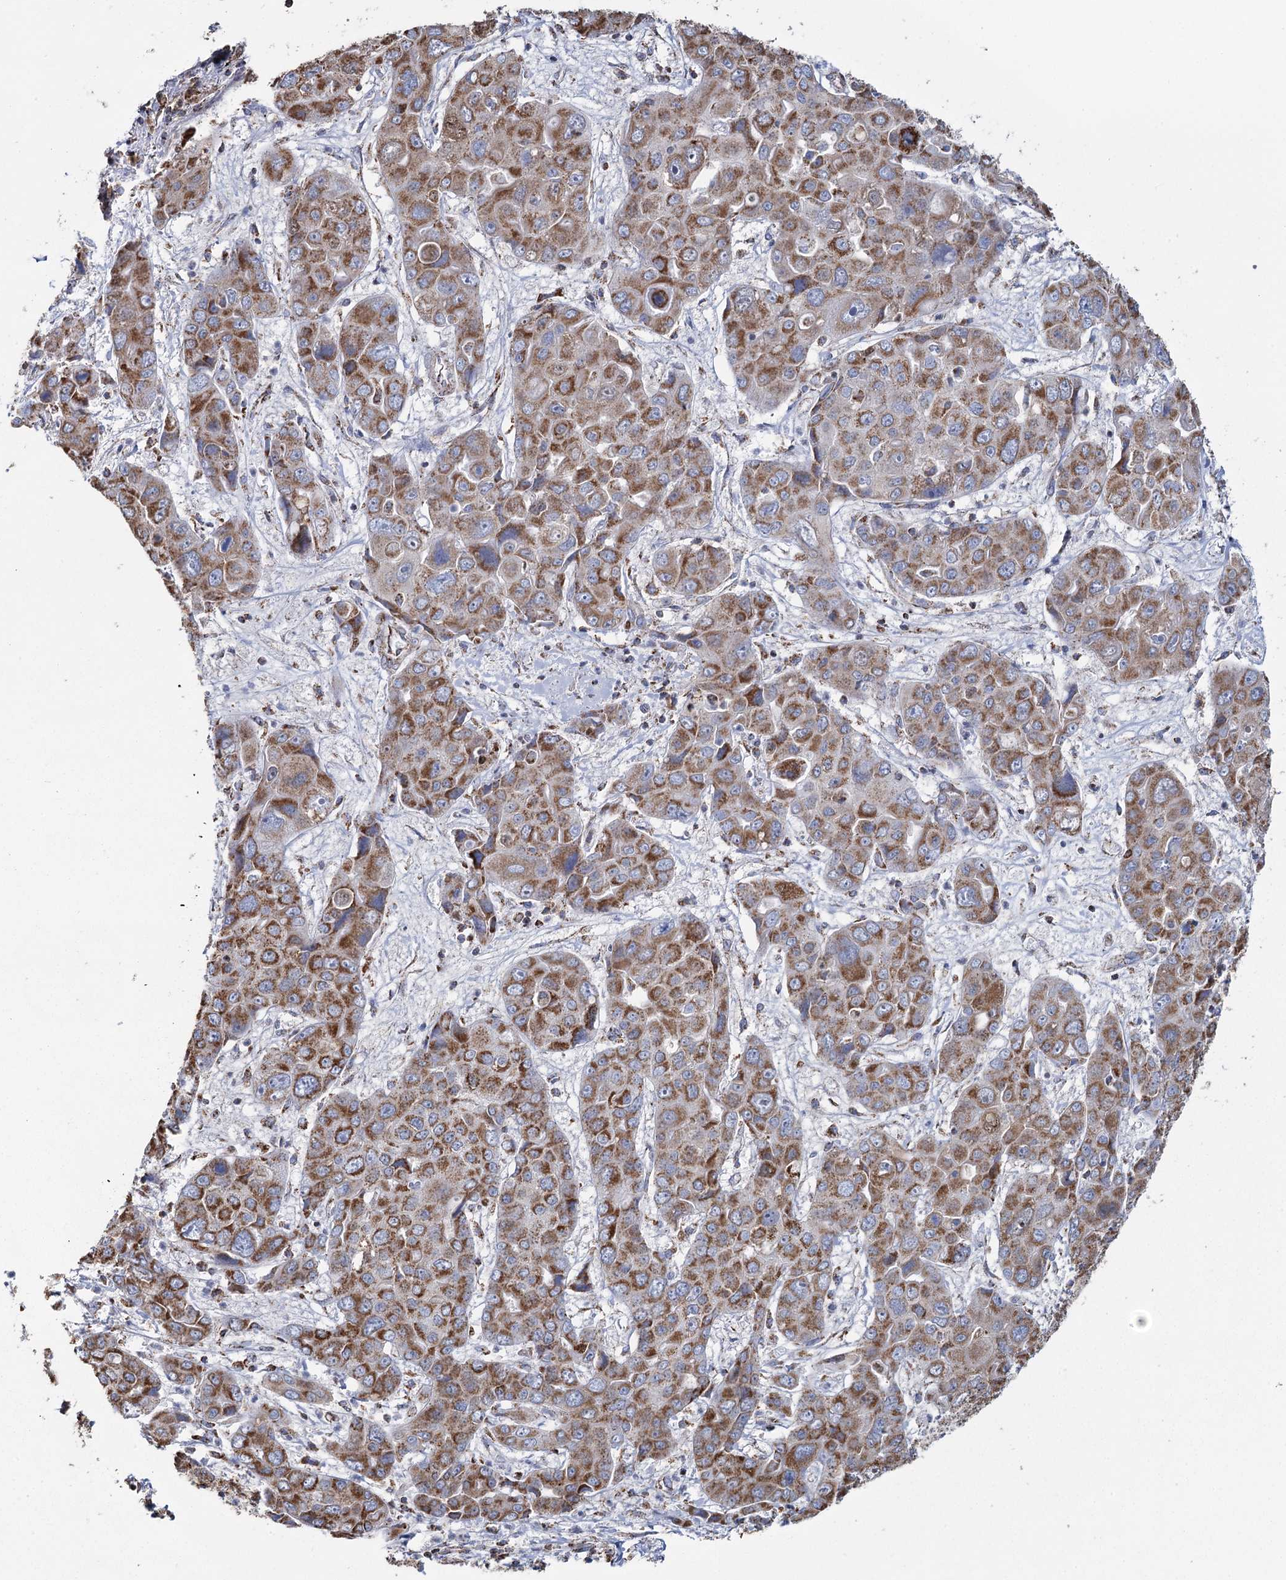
{"staining": {"intensity": "moderate", "quantity": ">75%", "location": "cytoplasmic/membranous"}, "tissue": "liver cancer", "cell_type": "Tumor cells", "image_type": "cancer", "snomed": [{"axis": "morphology", "description": "Cholangiocarcinoma"}, {"axis": "topography", "description": "Liver"}], "caption": "Immunohistochemistry of human liver cancer (cholangiocarcinoma) displays medium levels of moderate cytoplasmic/membranous expression in approximately >75% of tumor cells.", "gene": "MRPL44", "patient": {"sex": "male", "age": 67}}